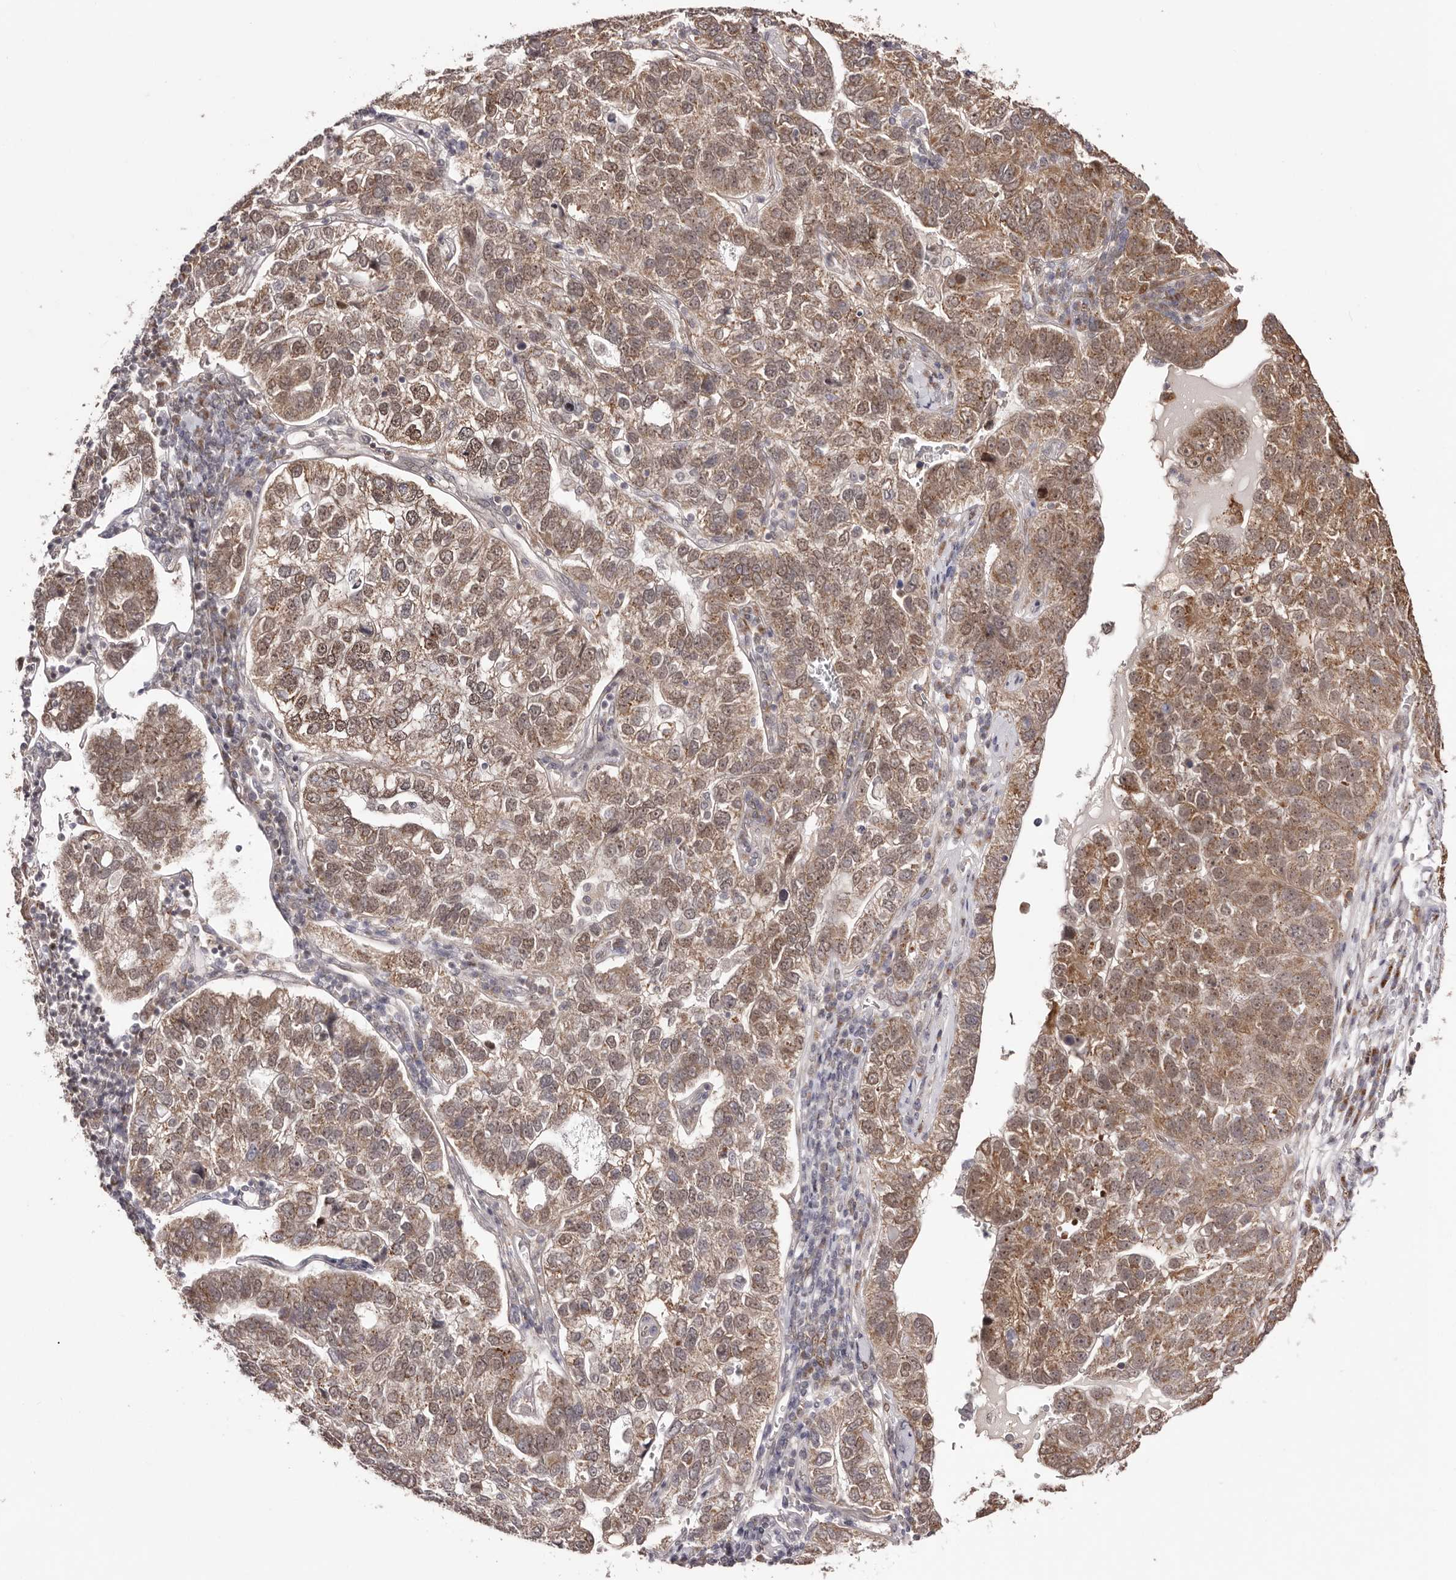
{"staining": {"intensity": "moderate", "quantity": "25%-75%", "location": "cytoplasmic/membranous"}, "tissue": "pancreatic cancer", "cell_type": "Tumor cells", "image_type": "cancer", "snomed": [{"axis": "morphology", "description": "Adenocarcinoma, NOS"}, {"axis": "topography", "description": "Pancreas"}], "caption": "Pancreatic adenocarcinoma stained with a protein marker displays moderate staining in tumor cells.", "gene": "EGR3", "patient": {"sex": "female", "age": 61}}